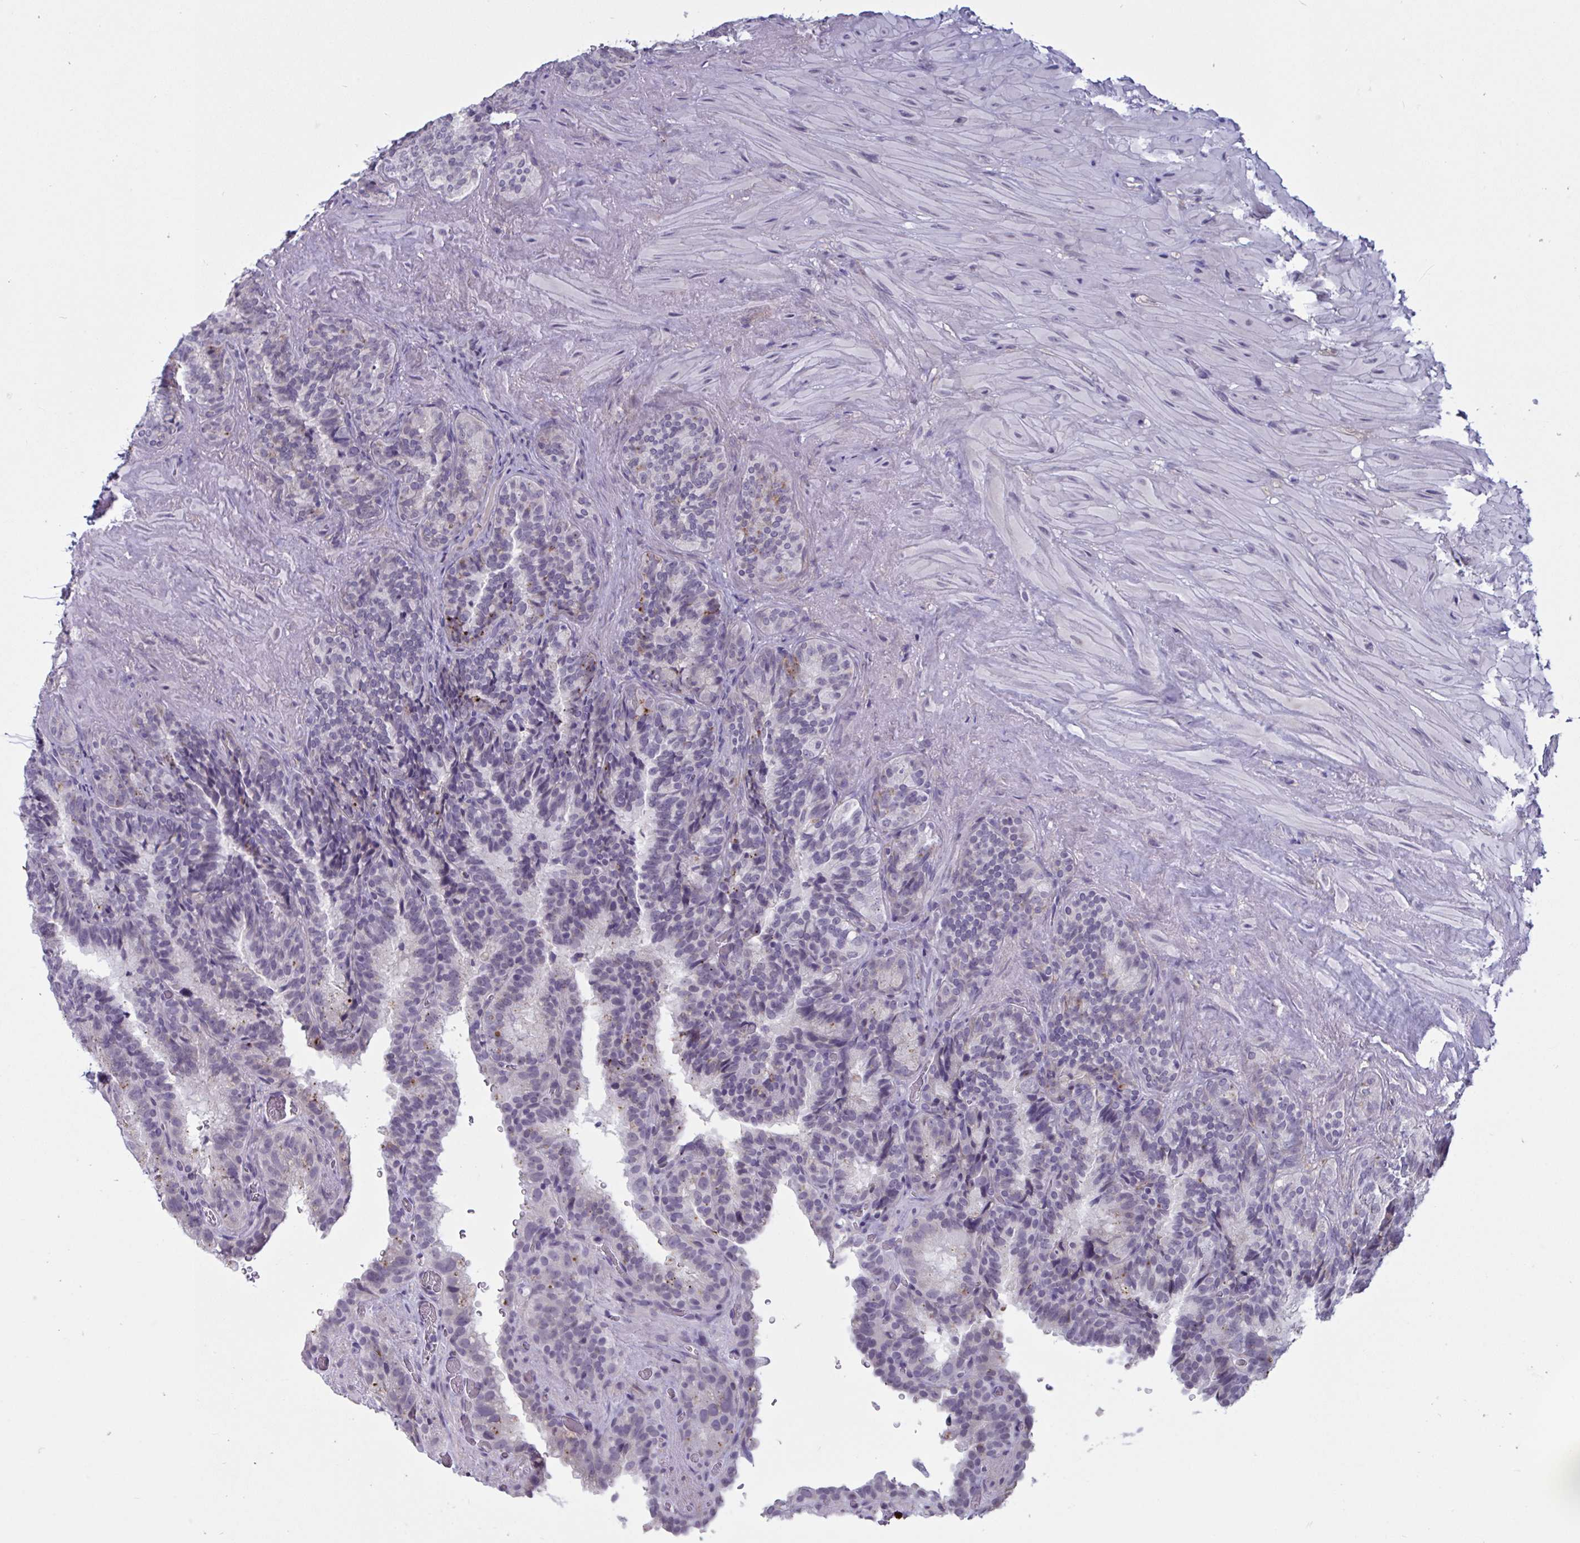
{"staining": {"intensity": "moderate", "quantity": "<25%", "location": "nuclear"}, "tissue": "seminal vesicle", "cell_type": "Glandular cells", "image_type": "normal", "snomed": [{"axis": "morphology", "description": "Normal tissue, NOS"}, {"axis": "topography", "description": "Seminal veicle"}], "caption": "A brown stain highlights moderate nuclear staining of a protein in glandular cells of benign human seminal vesicle.", "gene": "TCEAL8", "patient": {"sex": "male", "age": 60}}